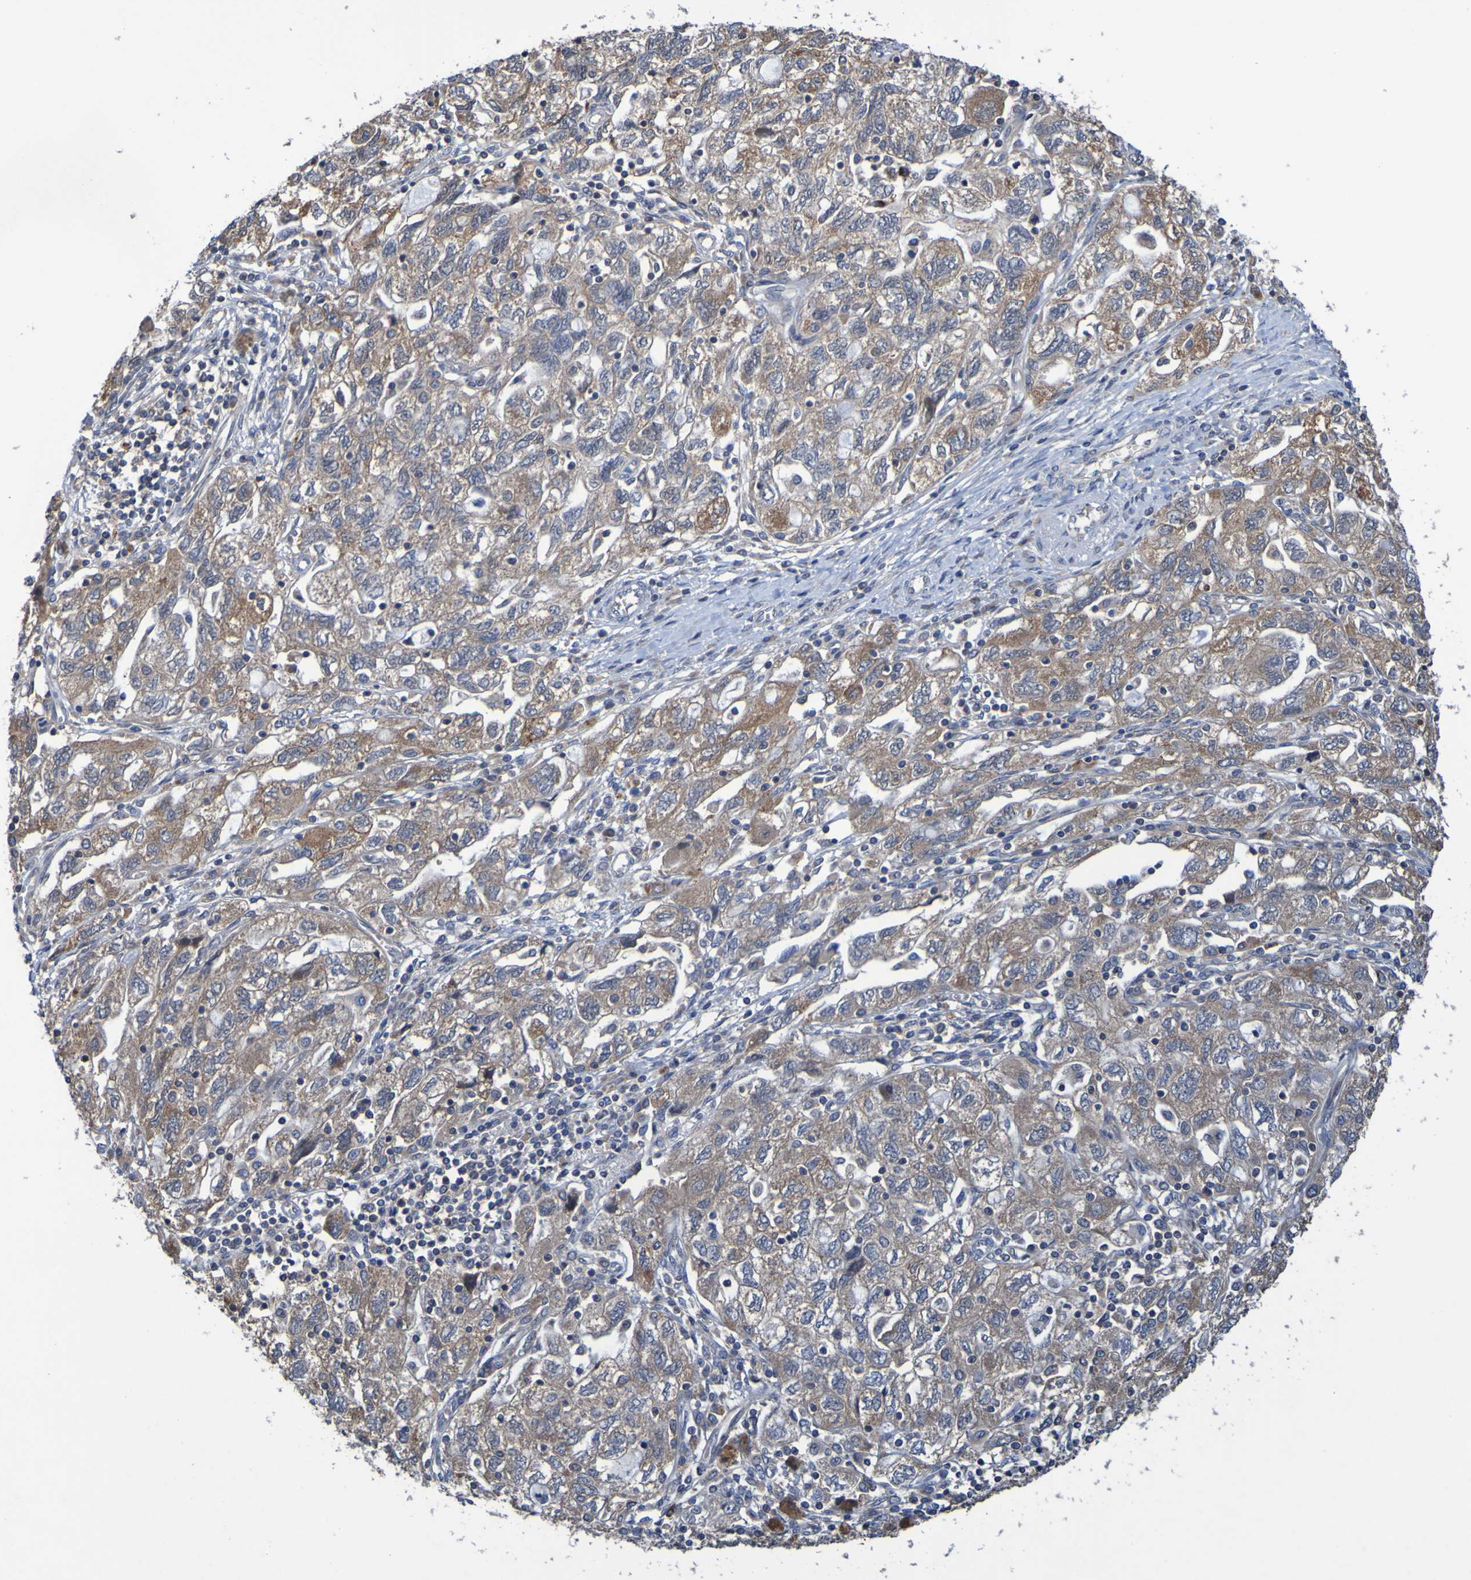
{"staining": {"intensity": "moderate", "quantity": ">75%", "location": "cytoplasmic/membranous"}, "tissue": "ovarian cancer", "cell_type": "Tumor cells", "image_type": "cancer", "snomed": [{"axis": "morphology", "description": "Carcinoma, NOS"}, {"axis": "morphology", "description": "Cystadenocarcinoma, serous, NOS"}, {"axis": "topography", "description": "Ovary"}], "caption": "Carcinoma (ovarian) was stained to show a protein in brown. There is medium levels of moderate cytoplasmic/membranous positivity in approximately >75% of tumor cells. (IHC, brightfield microscopy, high magnification).", "gene": "SDK1", "patient": {"sex": "female", "age": 69}}